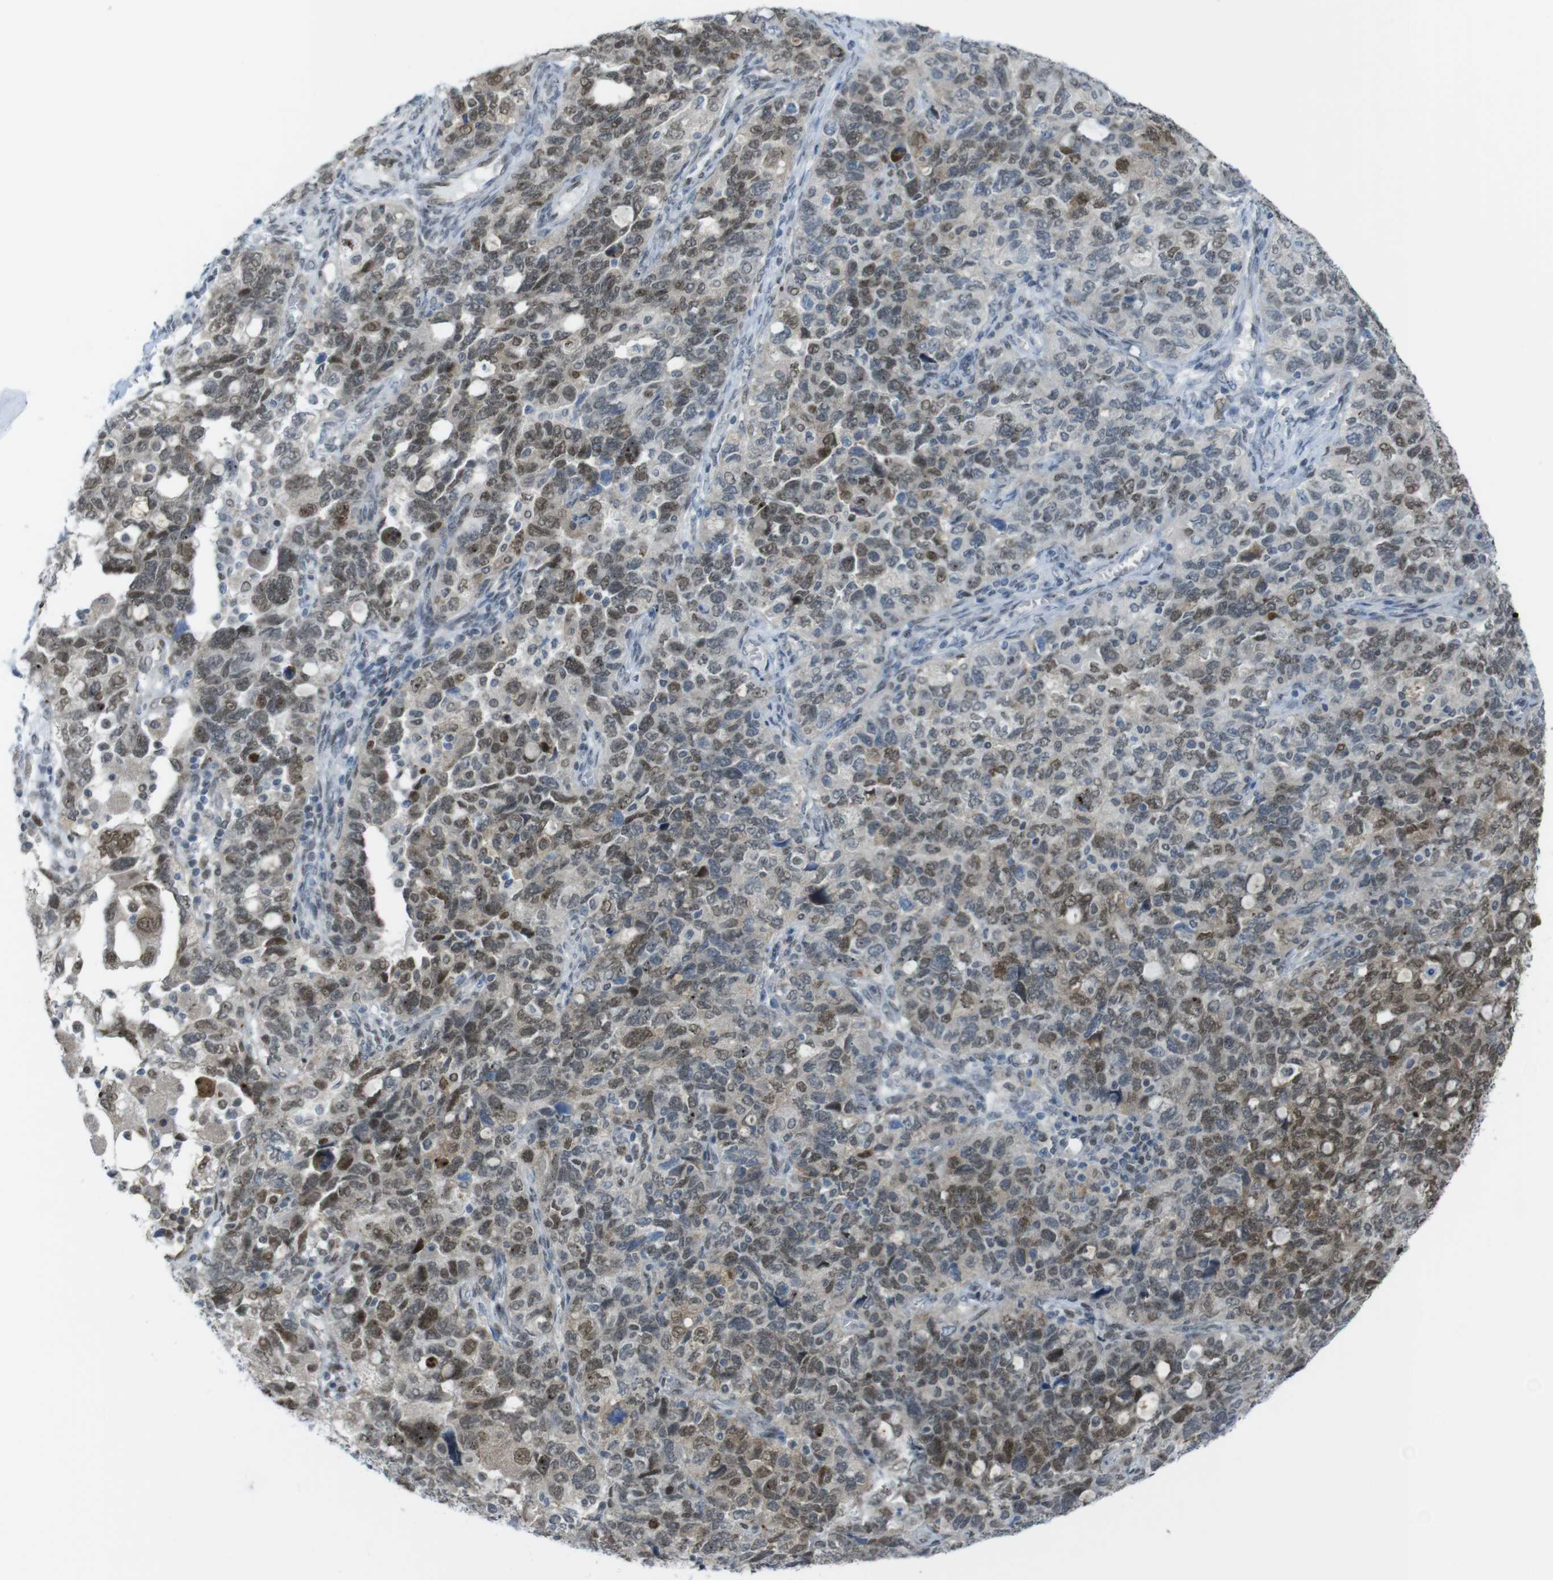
{"staining": {"intensity": "moderate", "quantity": ">75%", "location": "nuclear"}, "tissue": "ovarian cancer", "cell_type": "Tumor cells", "image_type": "cancer", "snomed": [{"axis": "morphology", "description": "Carcinoma, NOS"}, {"axis": "morphology", "description": "Cystadenocarcinoma, serous, NOS"}, {"axis": "topography", "description": "Ovary"}], "caption": "This is an image of IHC staining of ovarian cancer (serous cystadenocarcinoma), which shows moderate expression in the nuclear of tumor cells.", "gene": "UBB", "patient": {"sex": "female", "age": 69}}